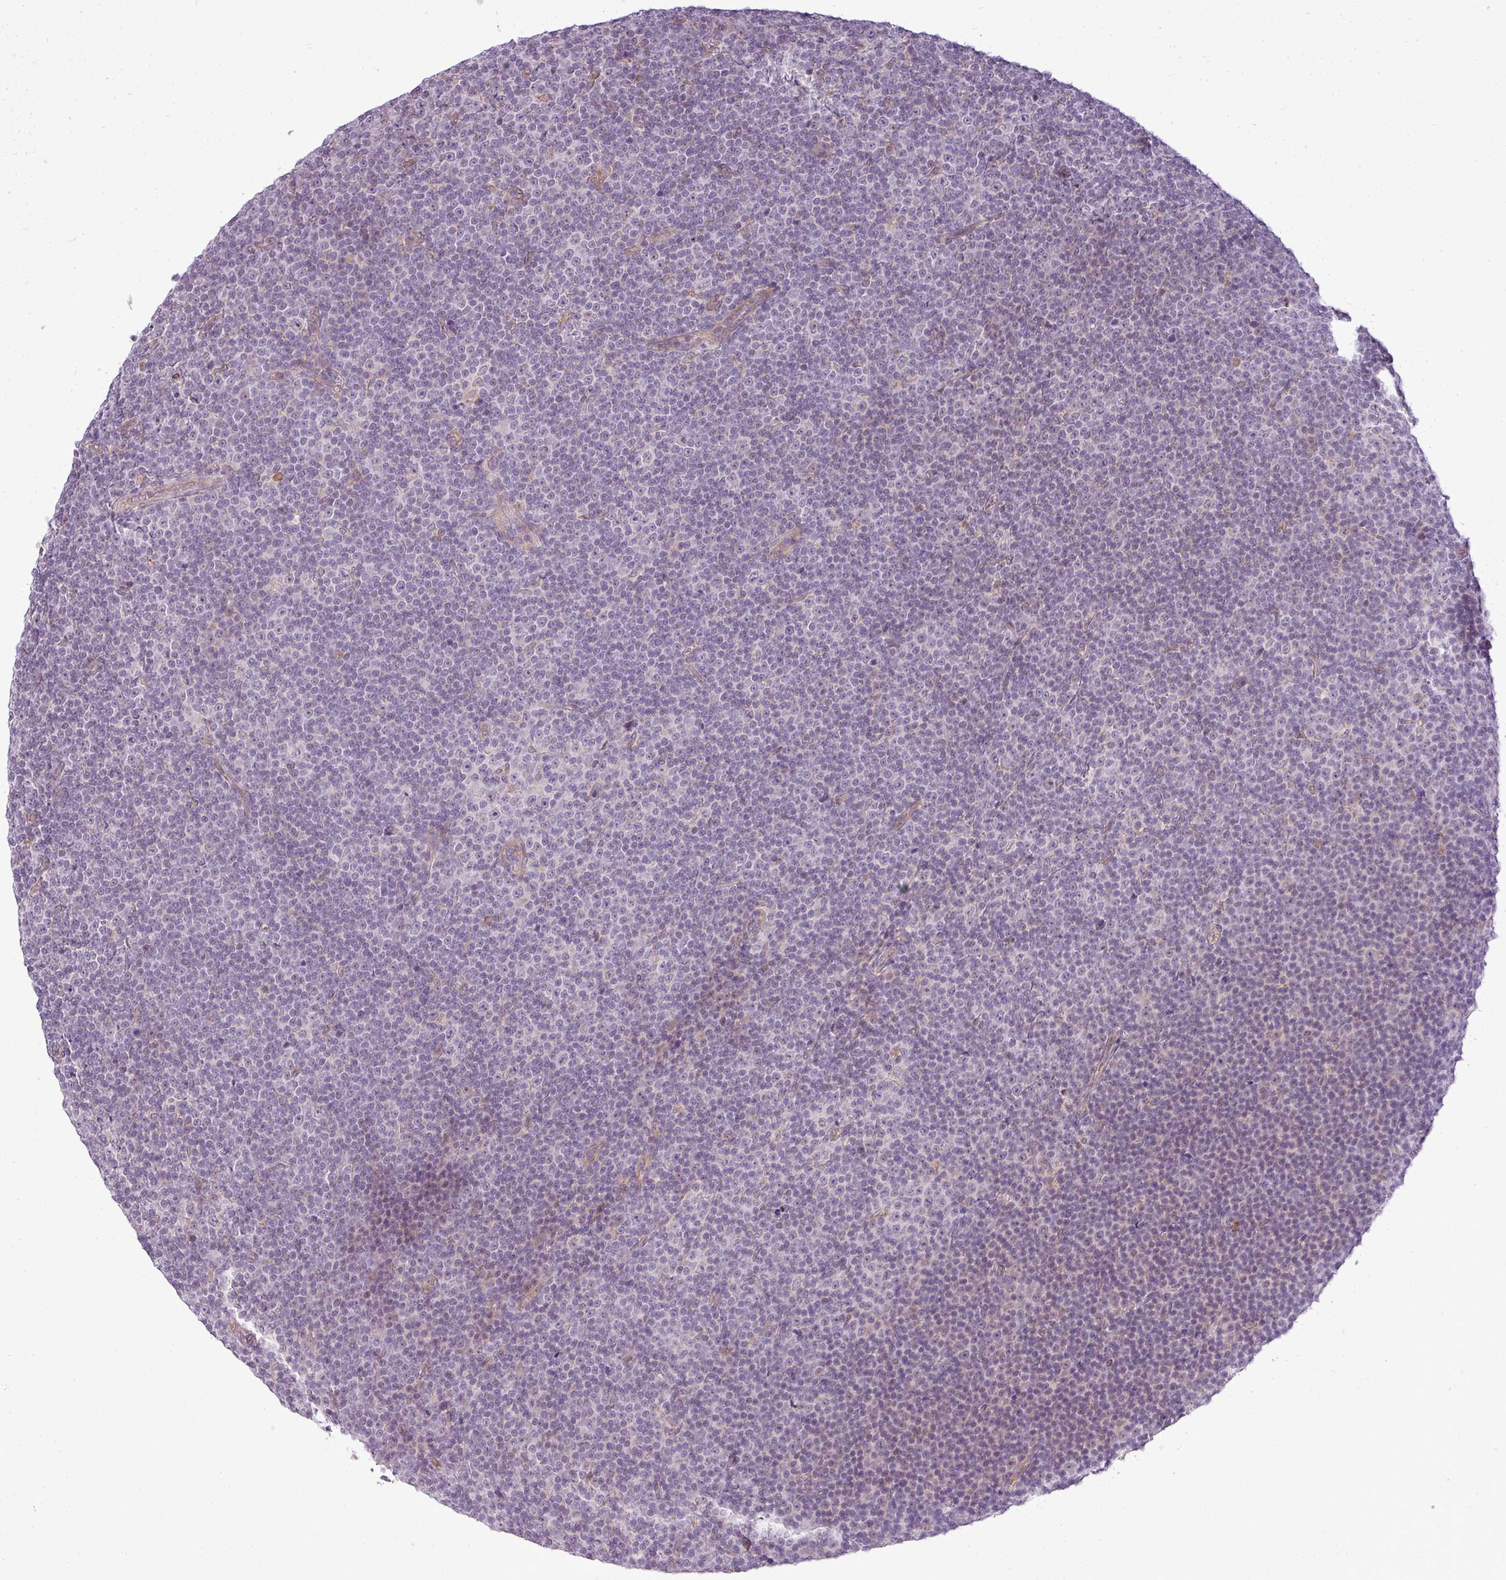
{"staining": {"intensity": "negative", "quantity": "none", "location": "none"}, "tissue": "lymphoma", "cell_type": "Tumor cells", "image_type": "cancer", "snomed": [{"axis": "morphology", "description": "Malignant lymphoma, non-Hodgkin's type, Low grade"}, {"axis": "topography", "description": "Lymph node"}], "caption": "Image shows no protein expression in tumor cells of low-grade malignant lymphoma, non-Hodgkin's type tissue. (Stains: DAB (3,3'-diaminobenzidine) IHC with hematoxylin counter stain, Microscopy: brightfield microscopy at high magnification).", "gene": "COX18", "patient": {"sex": "female", "age": 67}}